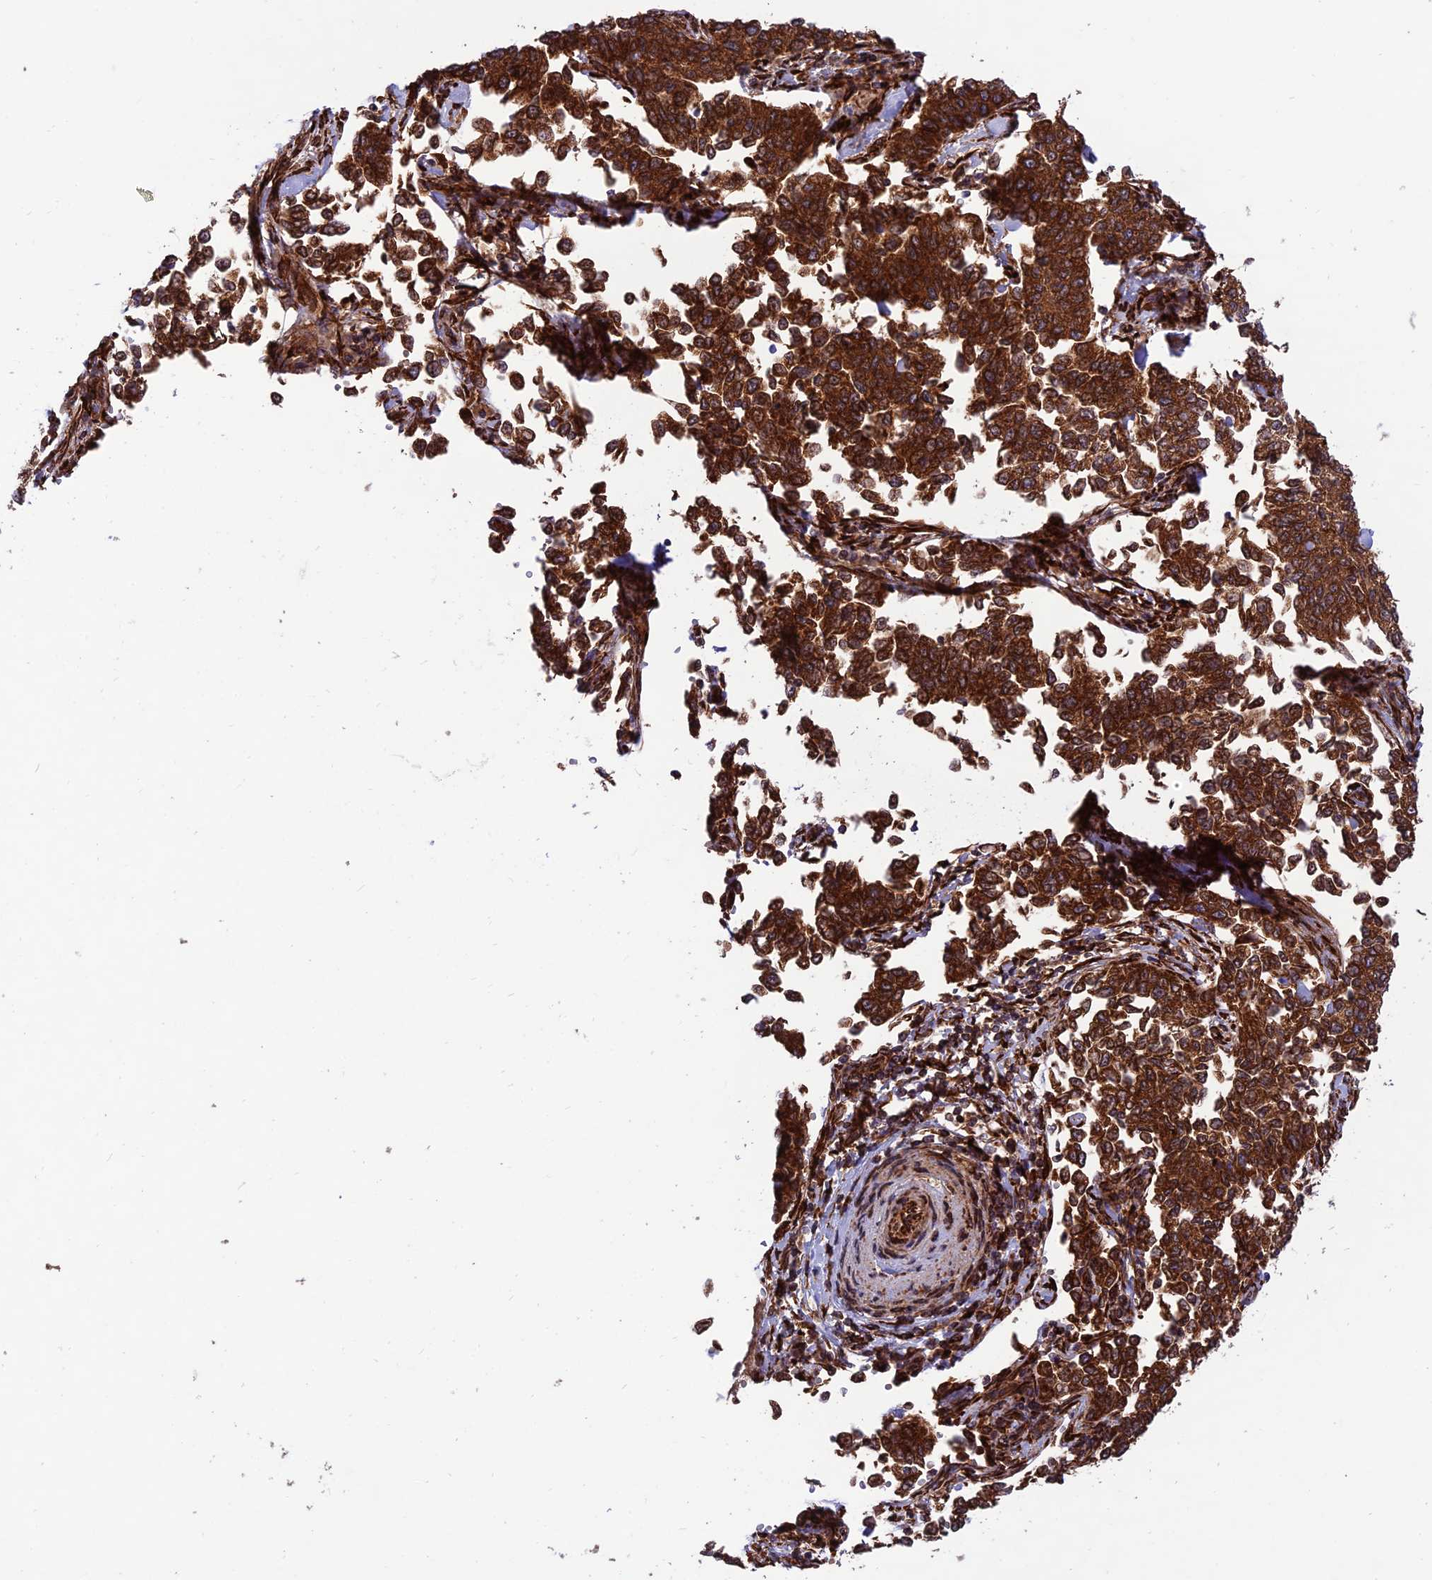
{"staining": {"intensity": "strong", "quantity": ">75%", "location": "cytoplasmic/membranous"}, "tissue": "cervical cancer", "cell_type": "Tumor cells", "image_type": "cancer", "snomed": [{"axis": "morphology", "description": "Squamous cell carcinoma, NOS"}, {"axis": "topography", "description": "Cervix"}], "caption": "A brown stain highlights strong cytoplasmic/membranous staining of a protein in human squamous cell carcinoma (cervical) tumor cells.", "gene": "CRTAP", "patient": {"sex": "female", "age": 35}}